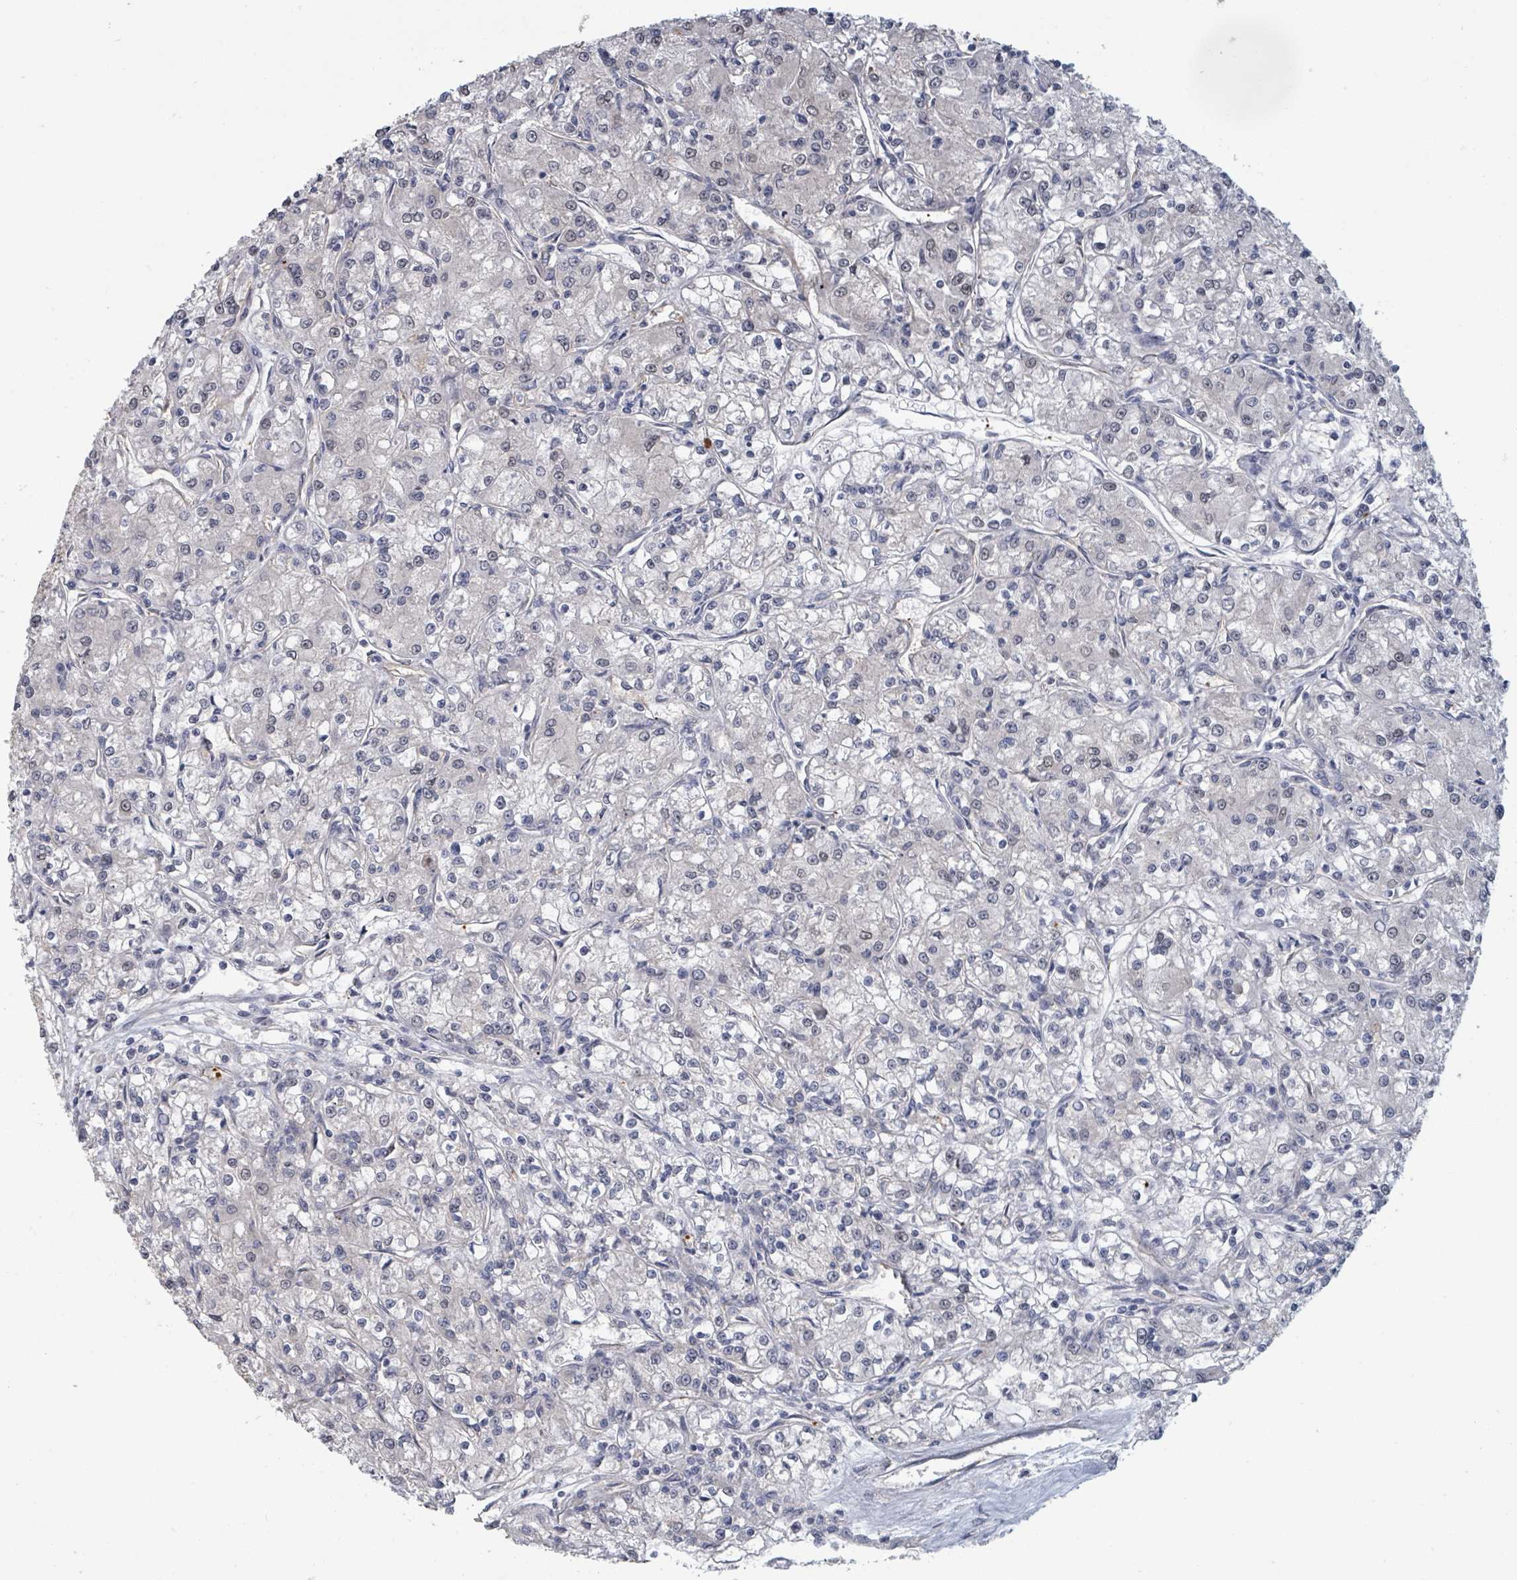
{"staining": {"intensity": "negative", "quantity": "none", "location": "none"}, "tissue": "renal cancer", "cell_type": "Tumor cells", "image_type": "cancer", "snomed": [{"axis": "morphology", "description": "Adenocarcinoma, NOS"}, {"axis": "topography", "description": "Kidney"}], "caption": "This is a histopathology image of immunohistochemistry staining of renal adenocarcinoma, which shows no positivity in tumor cells.", "gene": "PLAUR", "patient": {"sex": "female", "age": 59}}